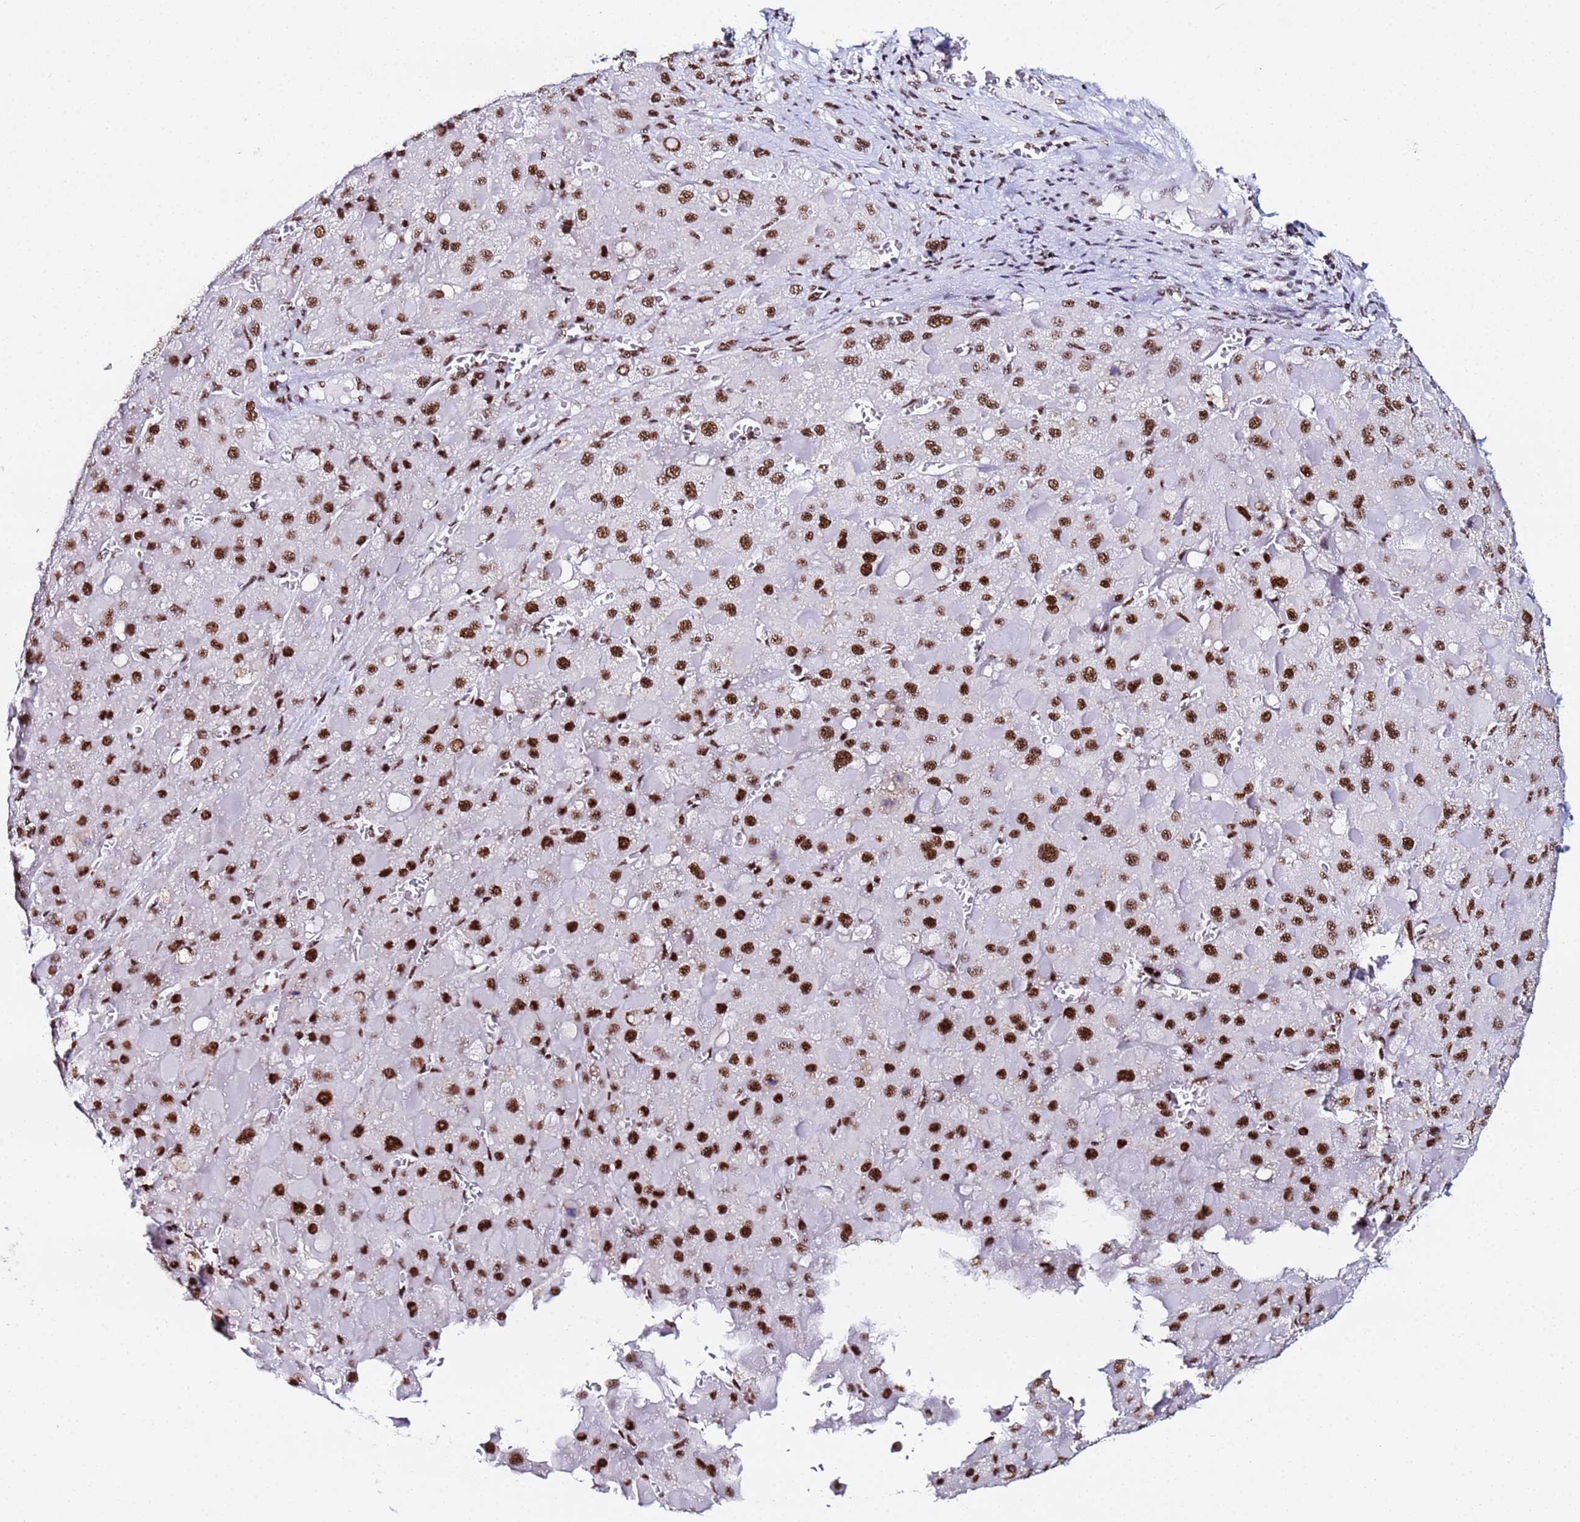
{"staining": {"intensity": "strong", "quantity": ">75%", "location": "nuclear"}, "tissue": "liver cancer", "cell_type": "Tumor cells", "image_type": "cancer", "snomed": [{"axis": "morphology", "description": "Carcinoma, Hepatocellular, NOS"}, {"axis": "topography", "description": "Liver"}], "caption": "DAB immunohistochemical staining of human liver cancer (hepatocellular carcinoma) exhibits strong nuclear protein staining in about >75% of tumor cells. (IHC, brightfield microscopy, high magnification).", "gene": "SNRPA1", "patient": {"sex": "female", "age": 73}}